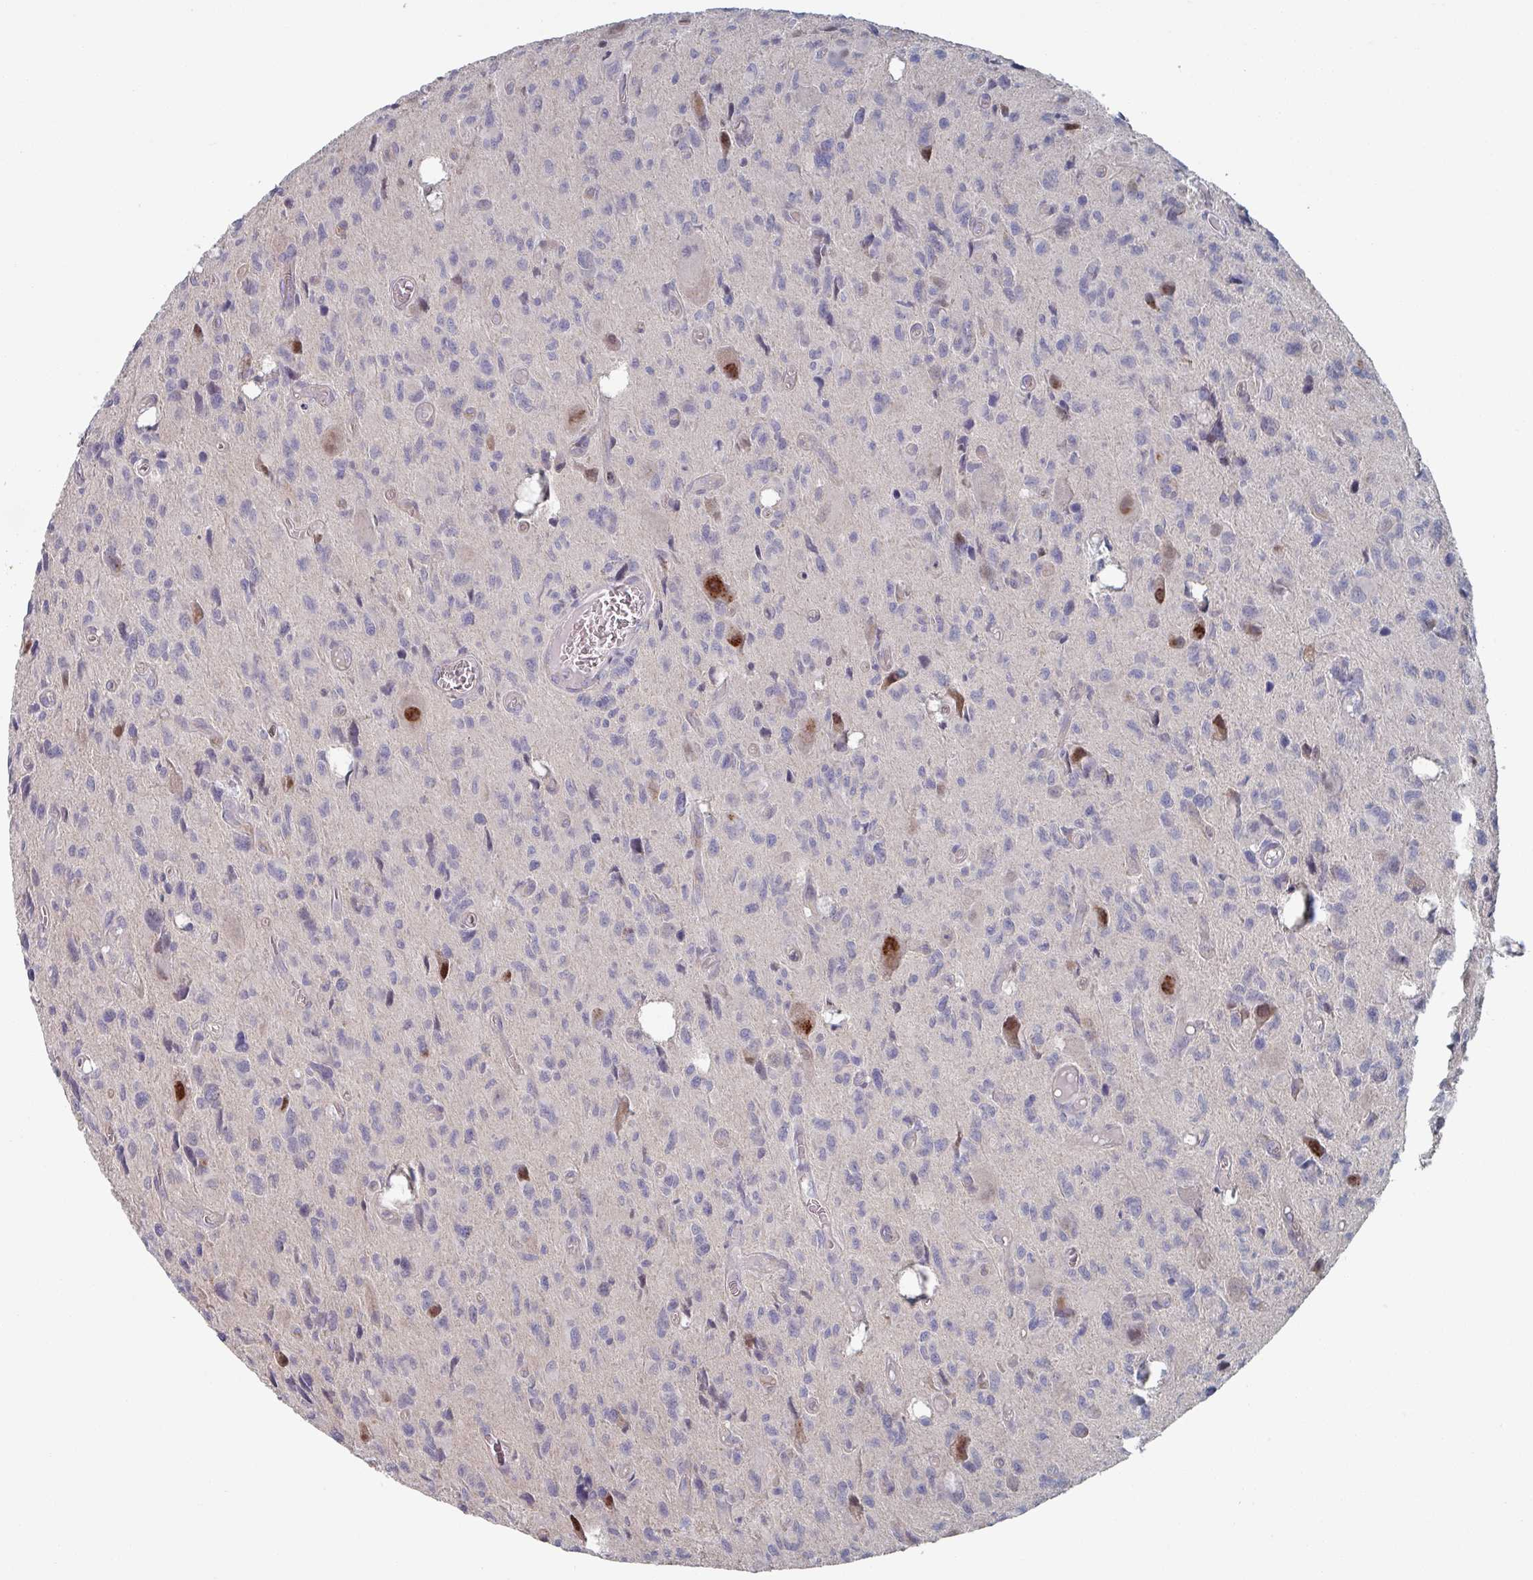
{"staining": {"intensity": "negative", "quantity": "none", "location": "none"}, "tissue": "glioma", "cell_type": "Tumor cells", "image_type": "cancer", "snomed": [{"axis": "morphology", "description": "Glioma, malignant, High grade"}, {"axis": "topography", "description": "Brain"}], "caption": "Immunohistochemical staining of high-grade glioma (malignant) displays no significant expression in tumor cells.", "gene": "EFL1", "patient": {"sex": "male", "age": 76}}